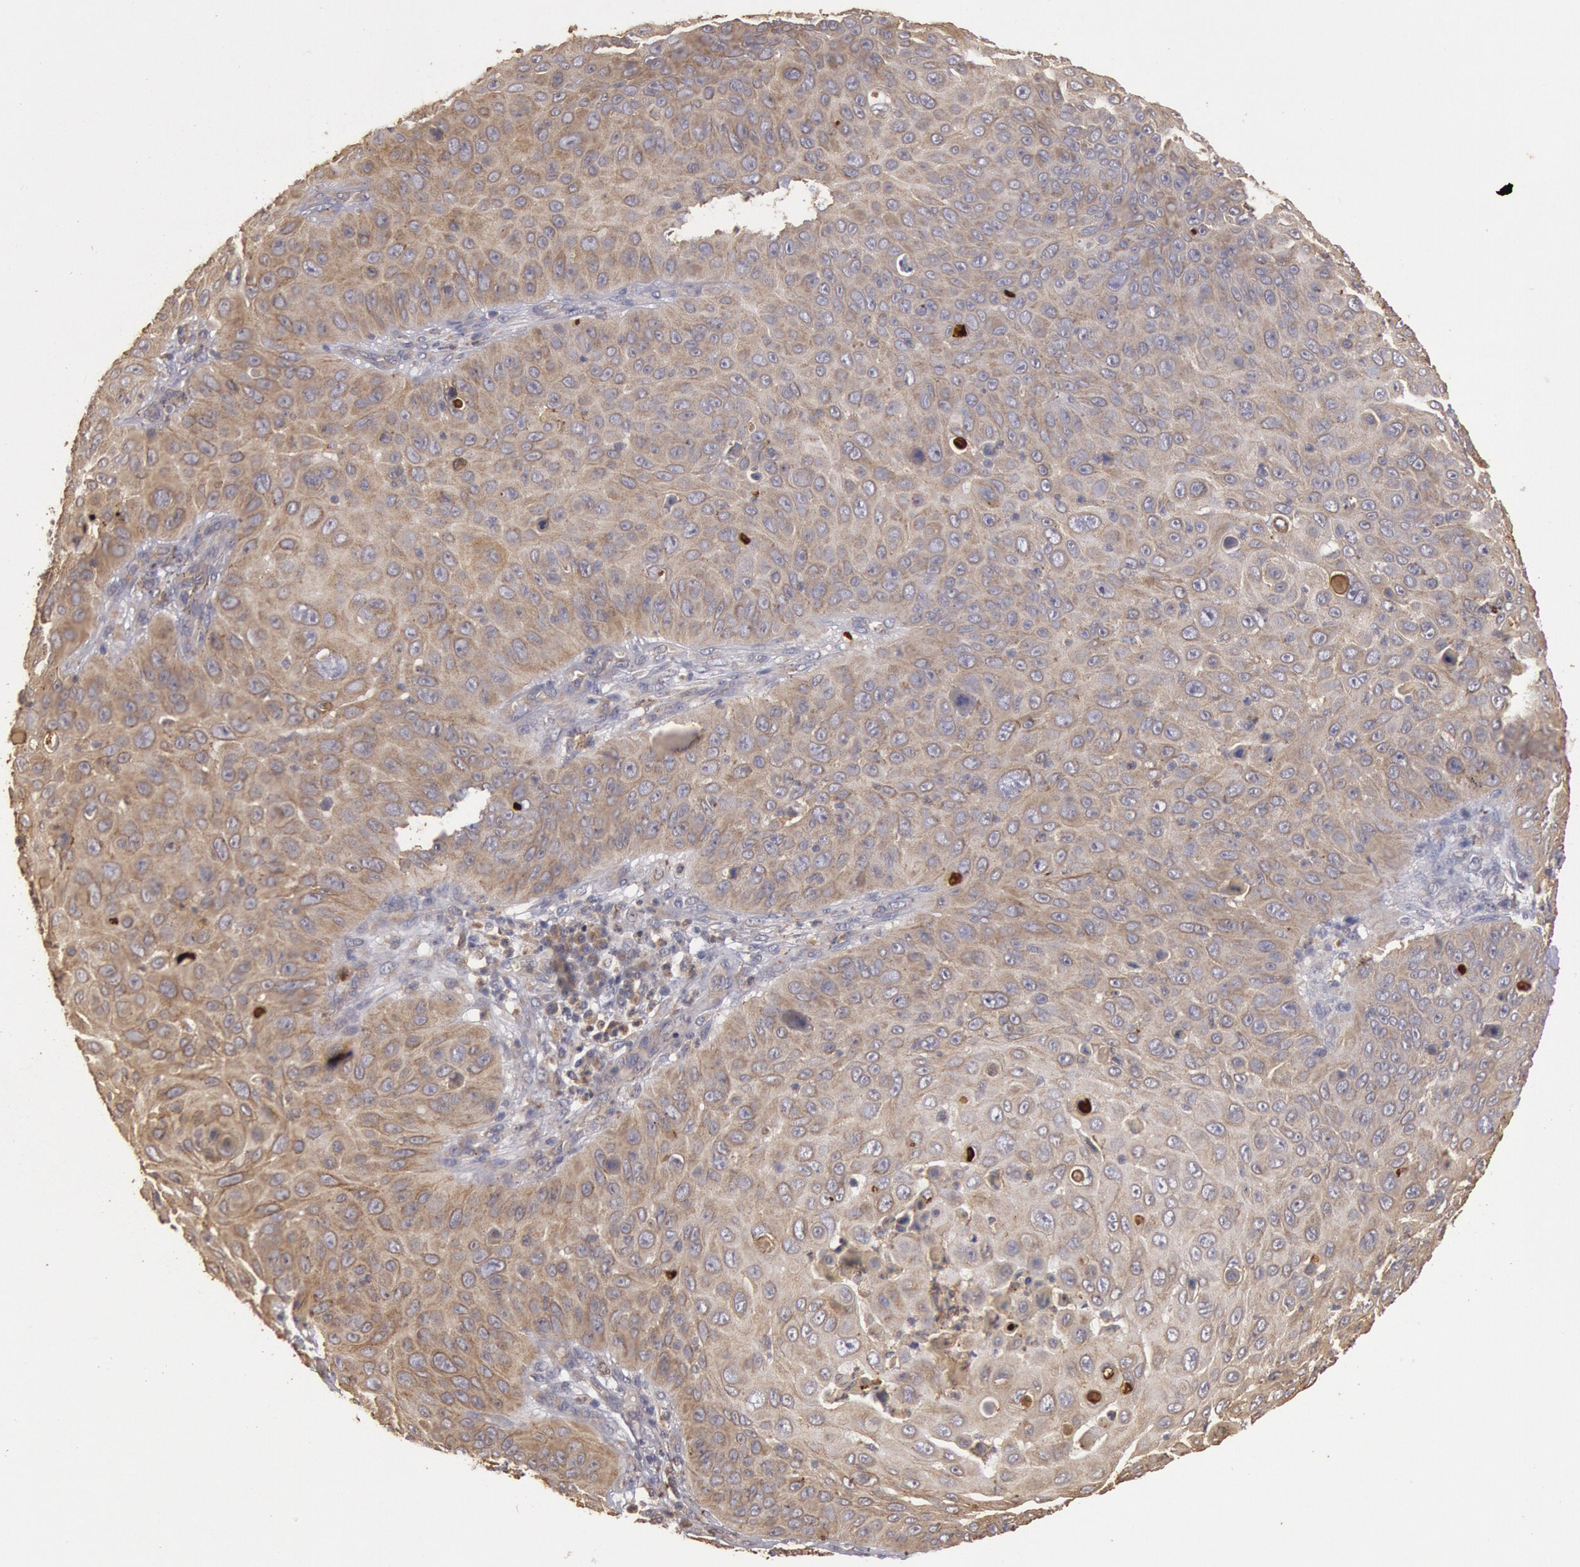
{"staining": {"intensity": "strong", "quantity": ">75%", "location": "cytoplasmic/membranous"}, "tissue": "skin cancer", "cell_type": "Tumor cells", "image_type": "cancer", "snomed": [{"axis": "morphology", "description": "Squamous cell carcinoma, NOS"}, {"axis": "topography", "description": "Skin"}], "caption": "There is high levels of strong cytoplasmic/membranous staining in tumor cells of skin squamous cell carcinoma, as demonstrated by immunohistochemical staining (brown color).", "gene": "PLA2G6", "patient": {"sex": "male", "age": 82}}